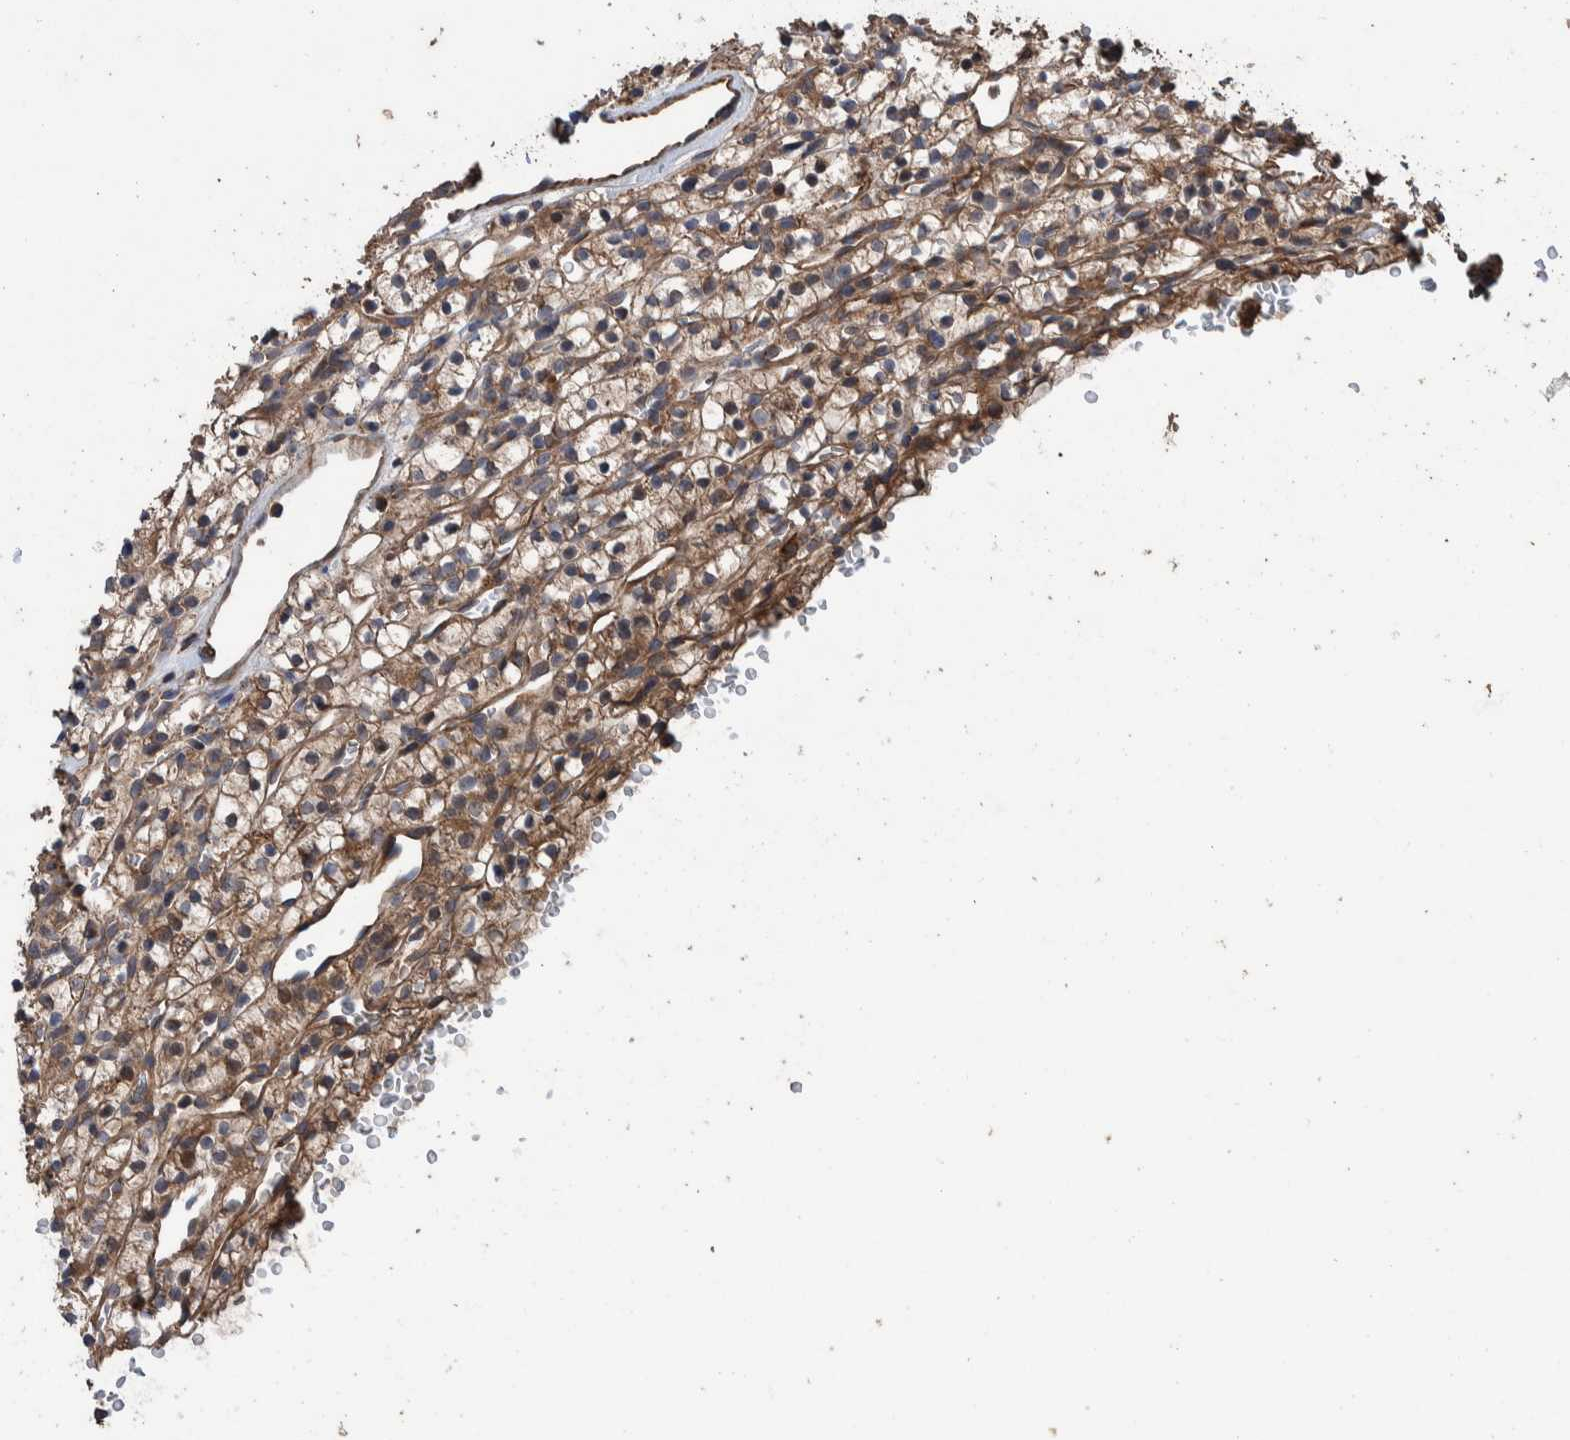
{"staining": {"intensity": "moderate", "quantity": ">75%", "location": "cytoplasmic/membranous"}, "tissue": "renal cancer", "cell_type": "Tumor cells", "image_type": "cancer", "snomed": [{"axis": "morphology", "description": "Adenocarcinoma, NOS"}, {"axis": "topography", "description": "Kidney"}], "caption": "High-power microscopy captured an IHC histopathology image of renal cancer, revealing moderate cytoplasmic/membranous expression in about >75% of tumor cells. The protein is shown in brown color, while the nuclei are stained blue.", "gene": "TRIM16", "patient": {"sex": "female", "age": 57}}